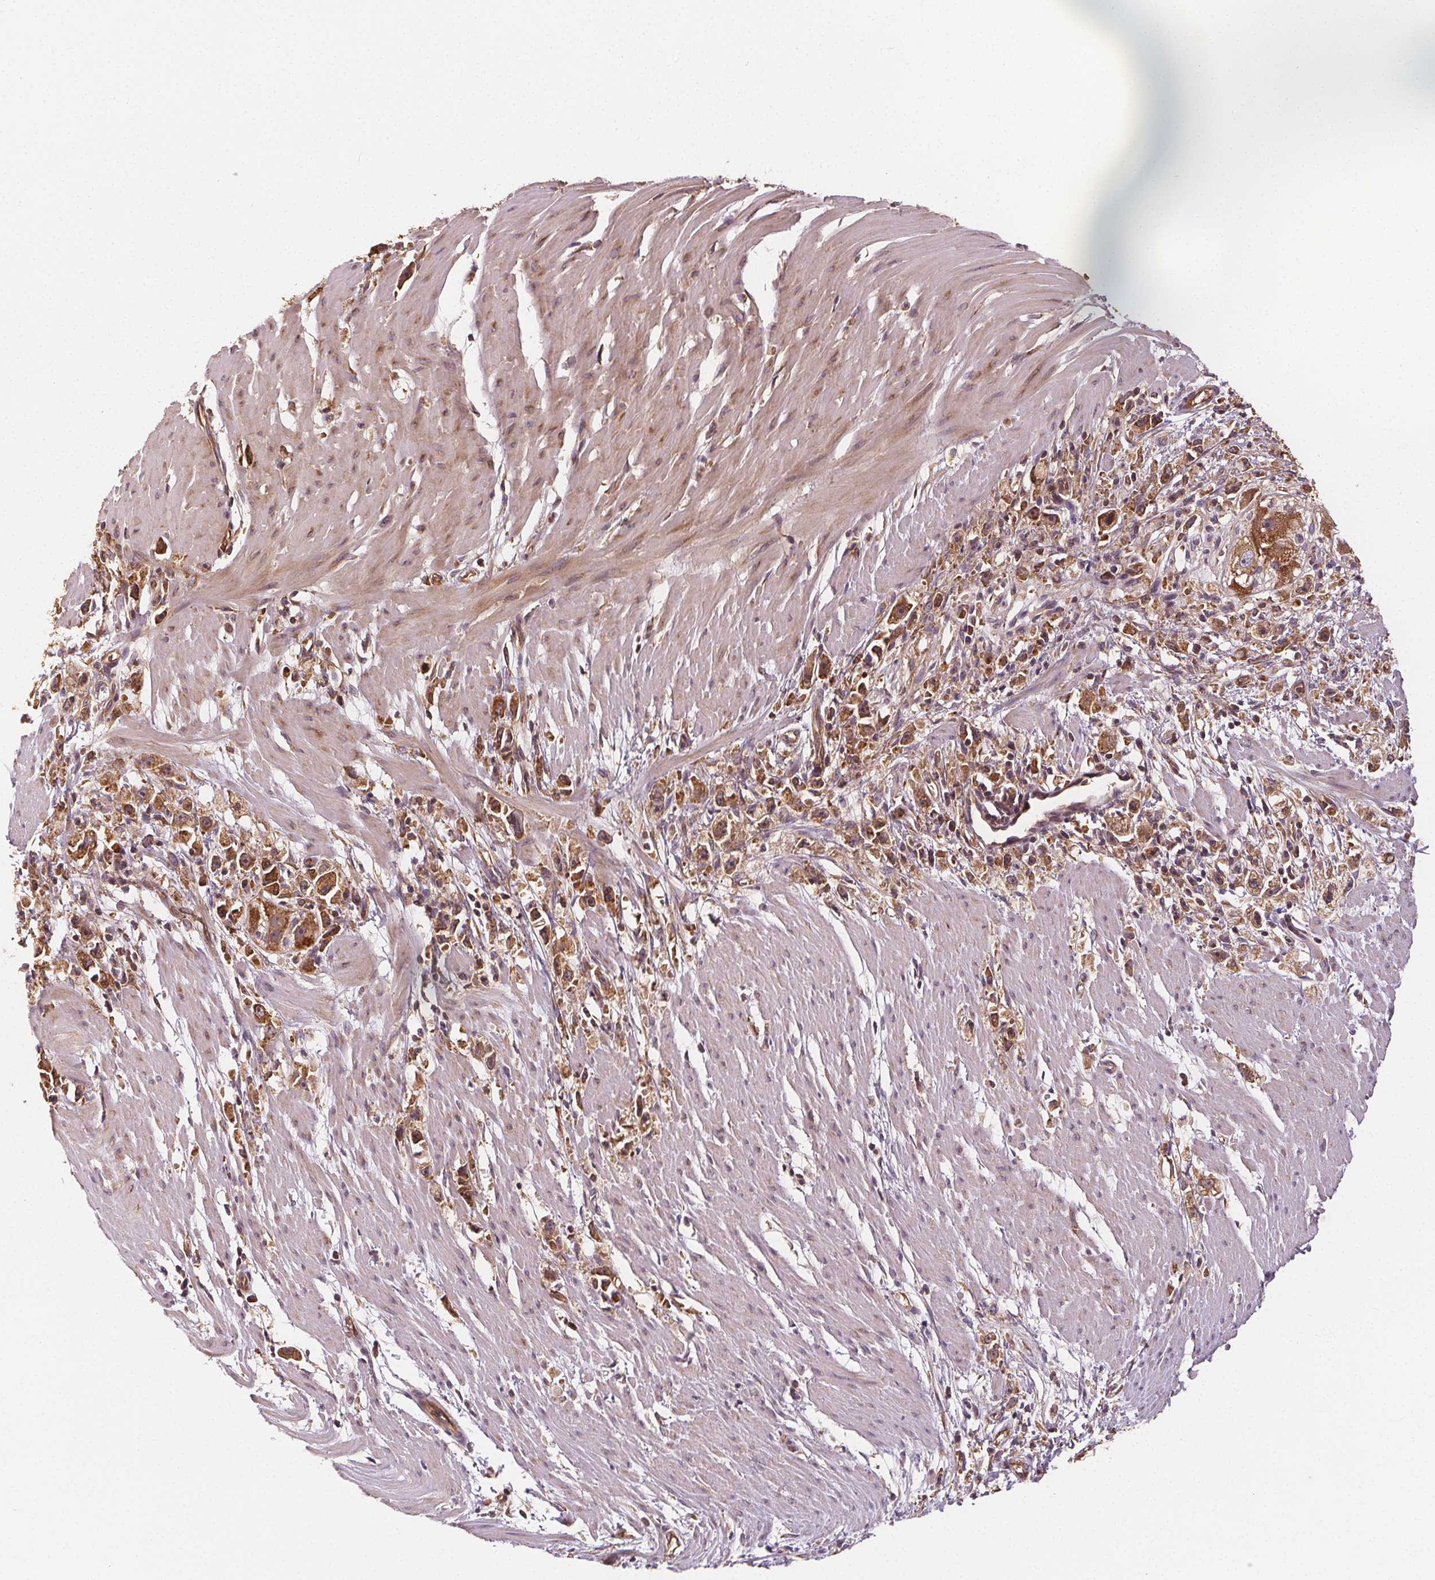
{"staining": {"intensity": "moderate", "quantity": ">75%", "location": "cytoplasmic/membranous"}, "tissue": "stomach cancer", "cell_type": "Tumor cells", "image_type": "cancer", "snomed": [{"axis": "morphology", "description": "Adenocarcinoma, NOS"}, {"axis": "topography", "description": "Stomach"}], "caption": "This micrograph demonstrates immunohistochemistry staining of human stomach cancer (adenocarcinoma), with medium moderate cytoplasmic/membranous positivity in about >75% of tumor cells.", "gene": "EIF3D", "patient": {"sex": "female", "age": 59}}